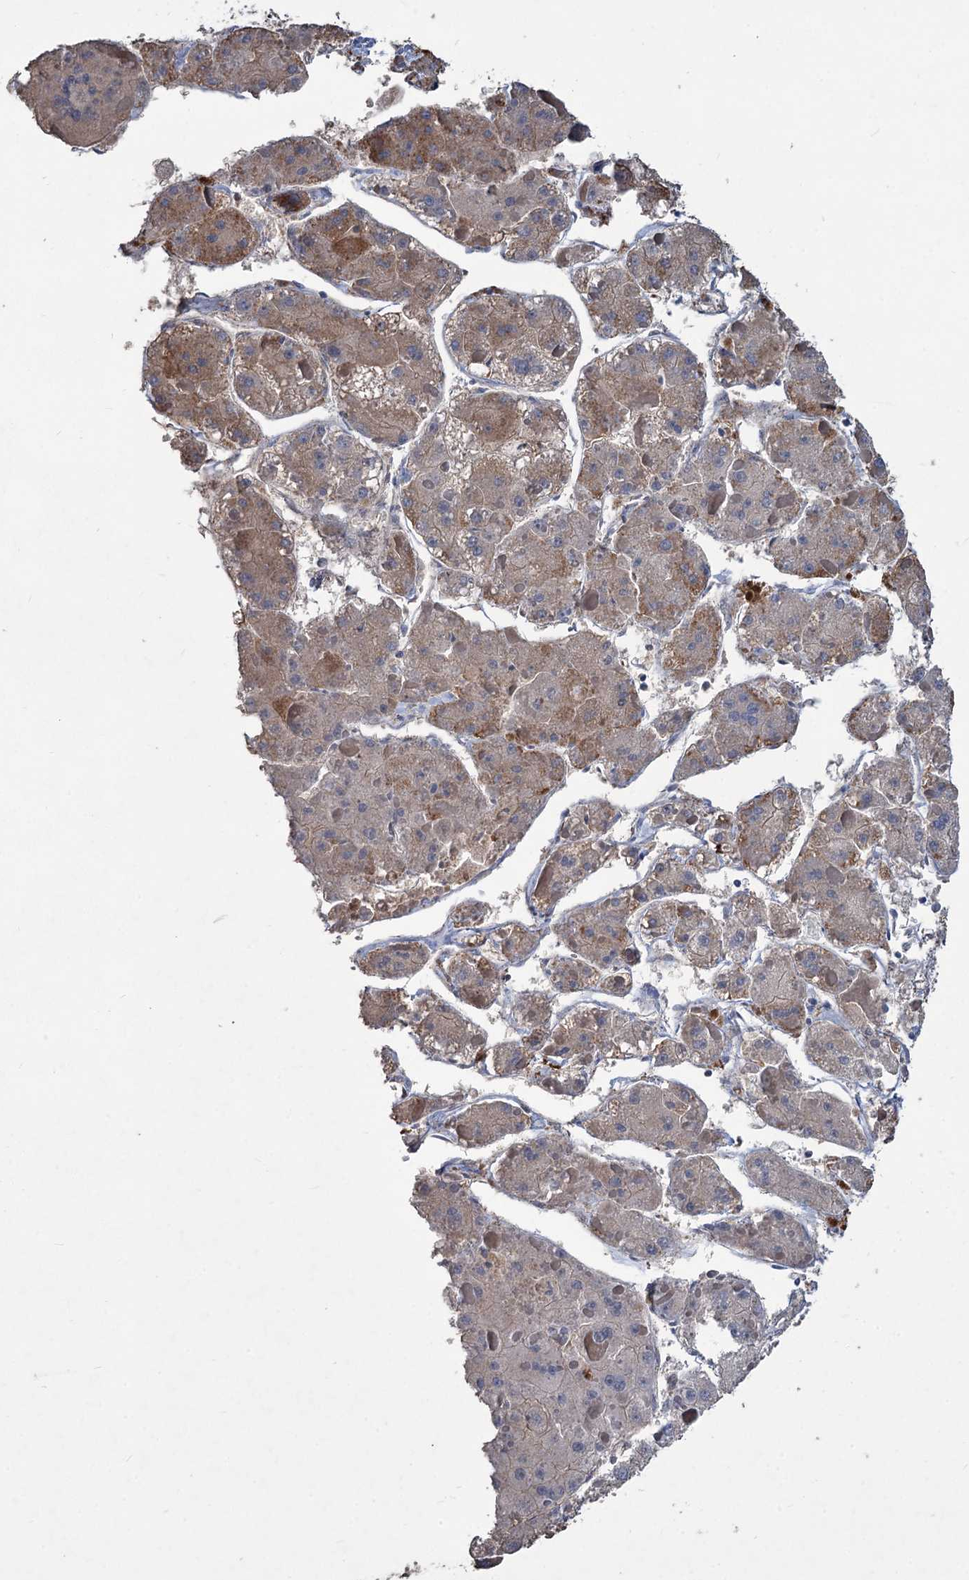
{"staining": {"intensity": "weak", "quantity": "25%-75%", "location": "cytoplasmic/membranous"}, "tissue": "liver cancer", "cell_type": "Tumor cells", "image_type": "cancer", "snomed": [{"axis": "morphology", "description": "Carcinoma, Hepatocellular, NOS"}, {"axis": "topography", "description": "Liver"}], "caption": "Human hepatocellular carcinoma (liver) stained for a protein (brown) shows weak cytoplasmic/membranous positive expression in approximately 25%-75% of tumor cells.", "gene": "URAD", "patient": {"sex": "female", "age": 73}}